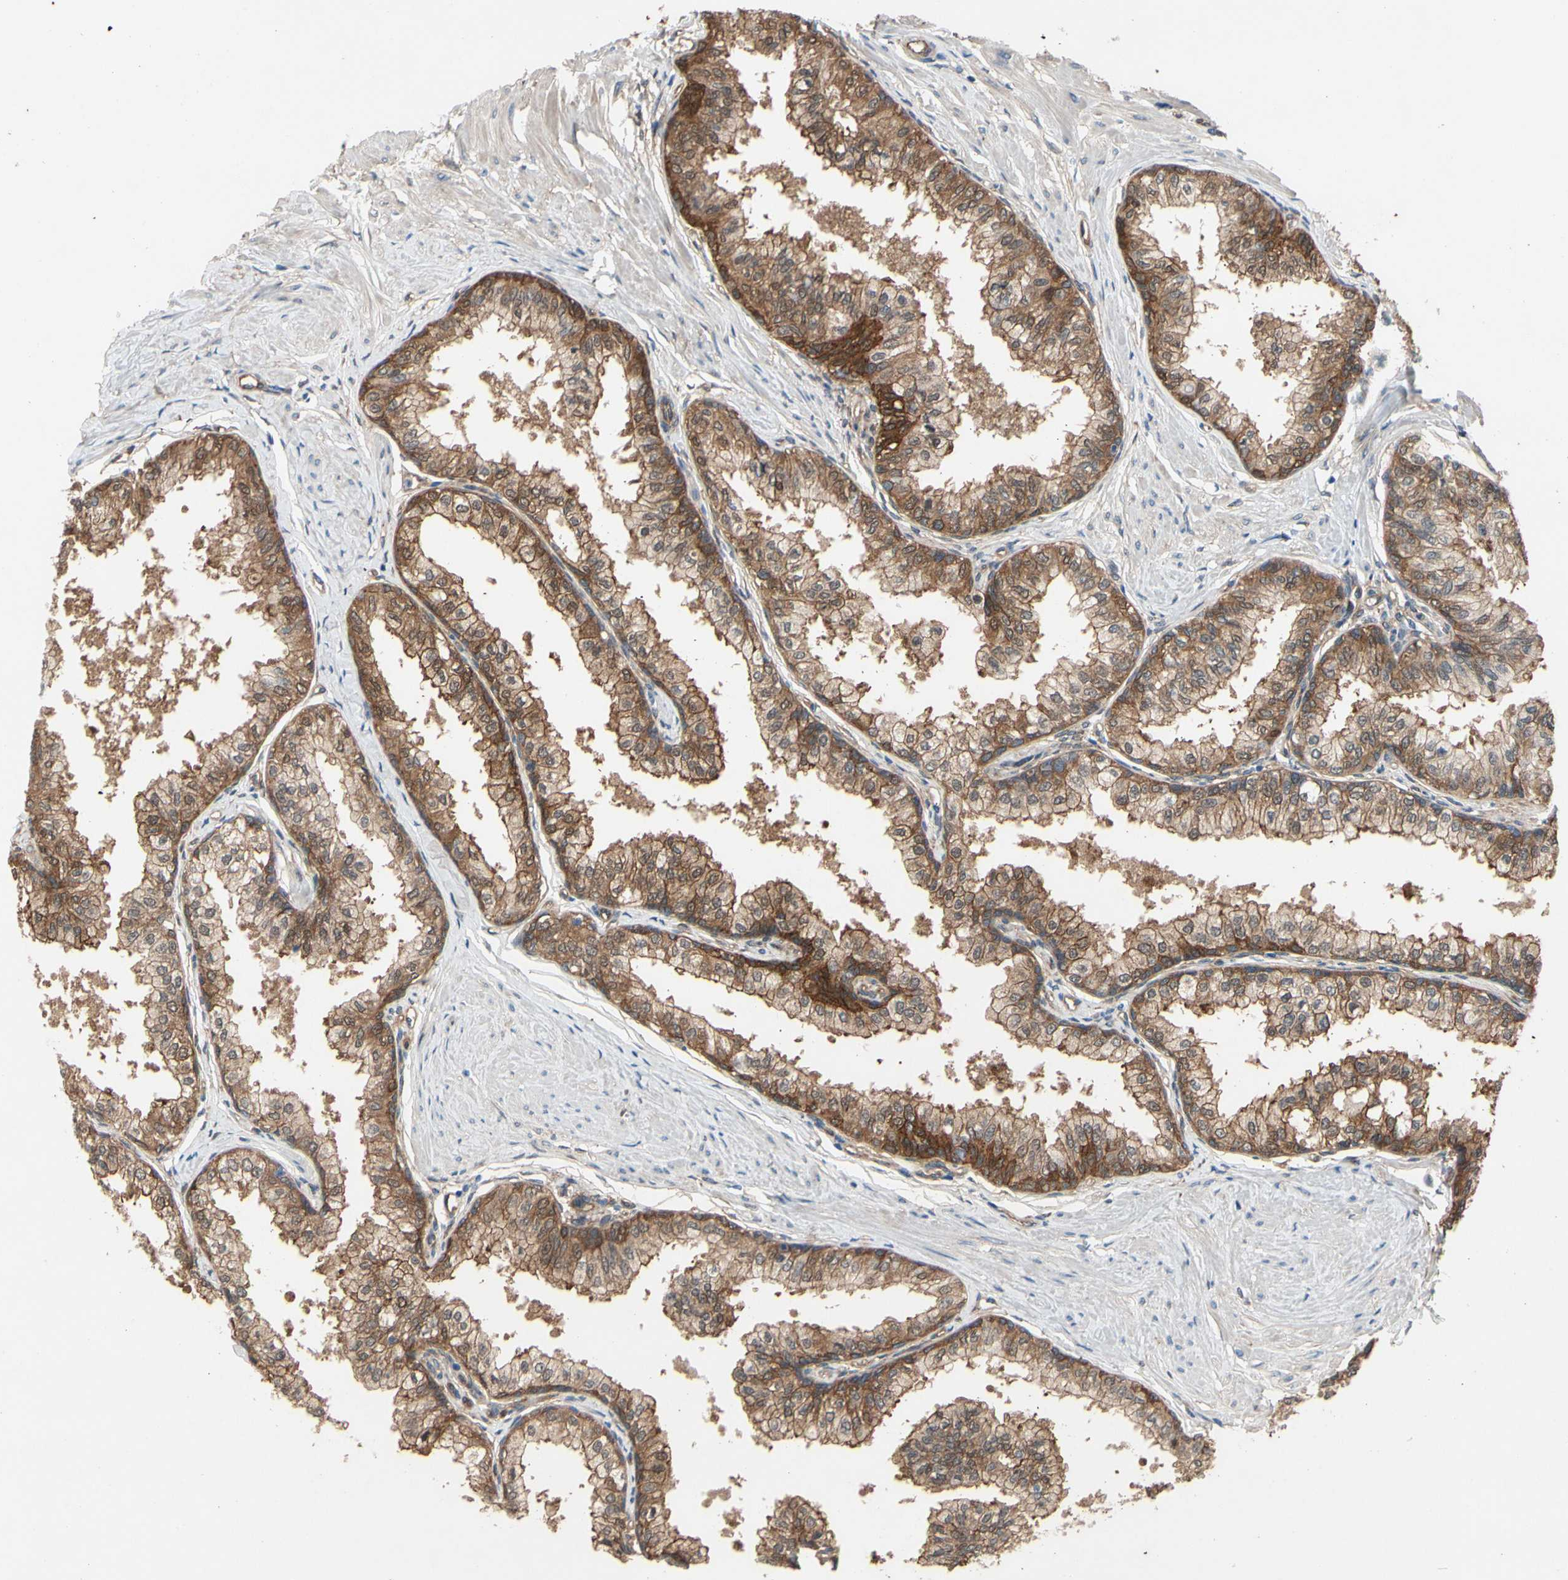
{"staining": {"intensity": "strong", "quantity": ">75%", "location": "cytoplasmic/membranous"}, "tissue": "prostate", "cell_type": "Glandular cells", "image_type": "normal", "snomed": [{"axis": "morphology", "description": "Normal tissue, NOS"}, {"axis": "topography", "description": "Prostate"}, {"axis": "topography", "description": "Seminal veicle"}], "caption": "Normal prostate was stained to show a protein in brown. There is high levels of strong cytoplasmic/membranous expression in approximately >75% of glandular cells.", "gene": "CTTNBP2", "patient": {"sex": "male", "age": 60}}